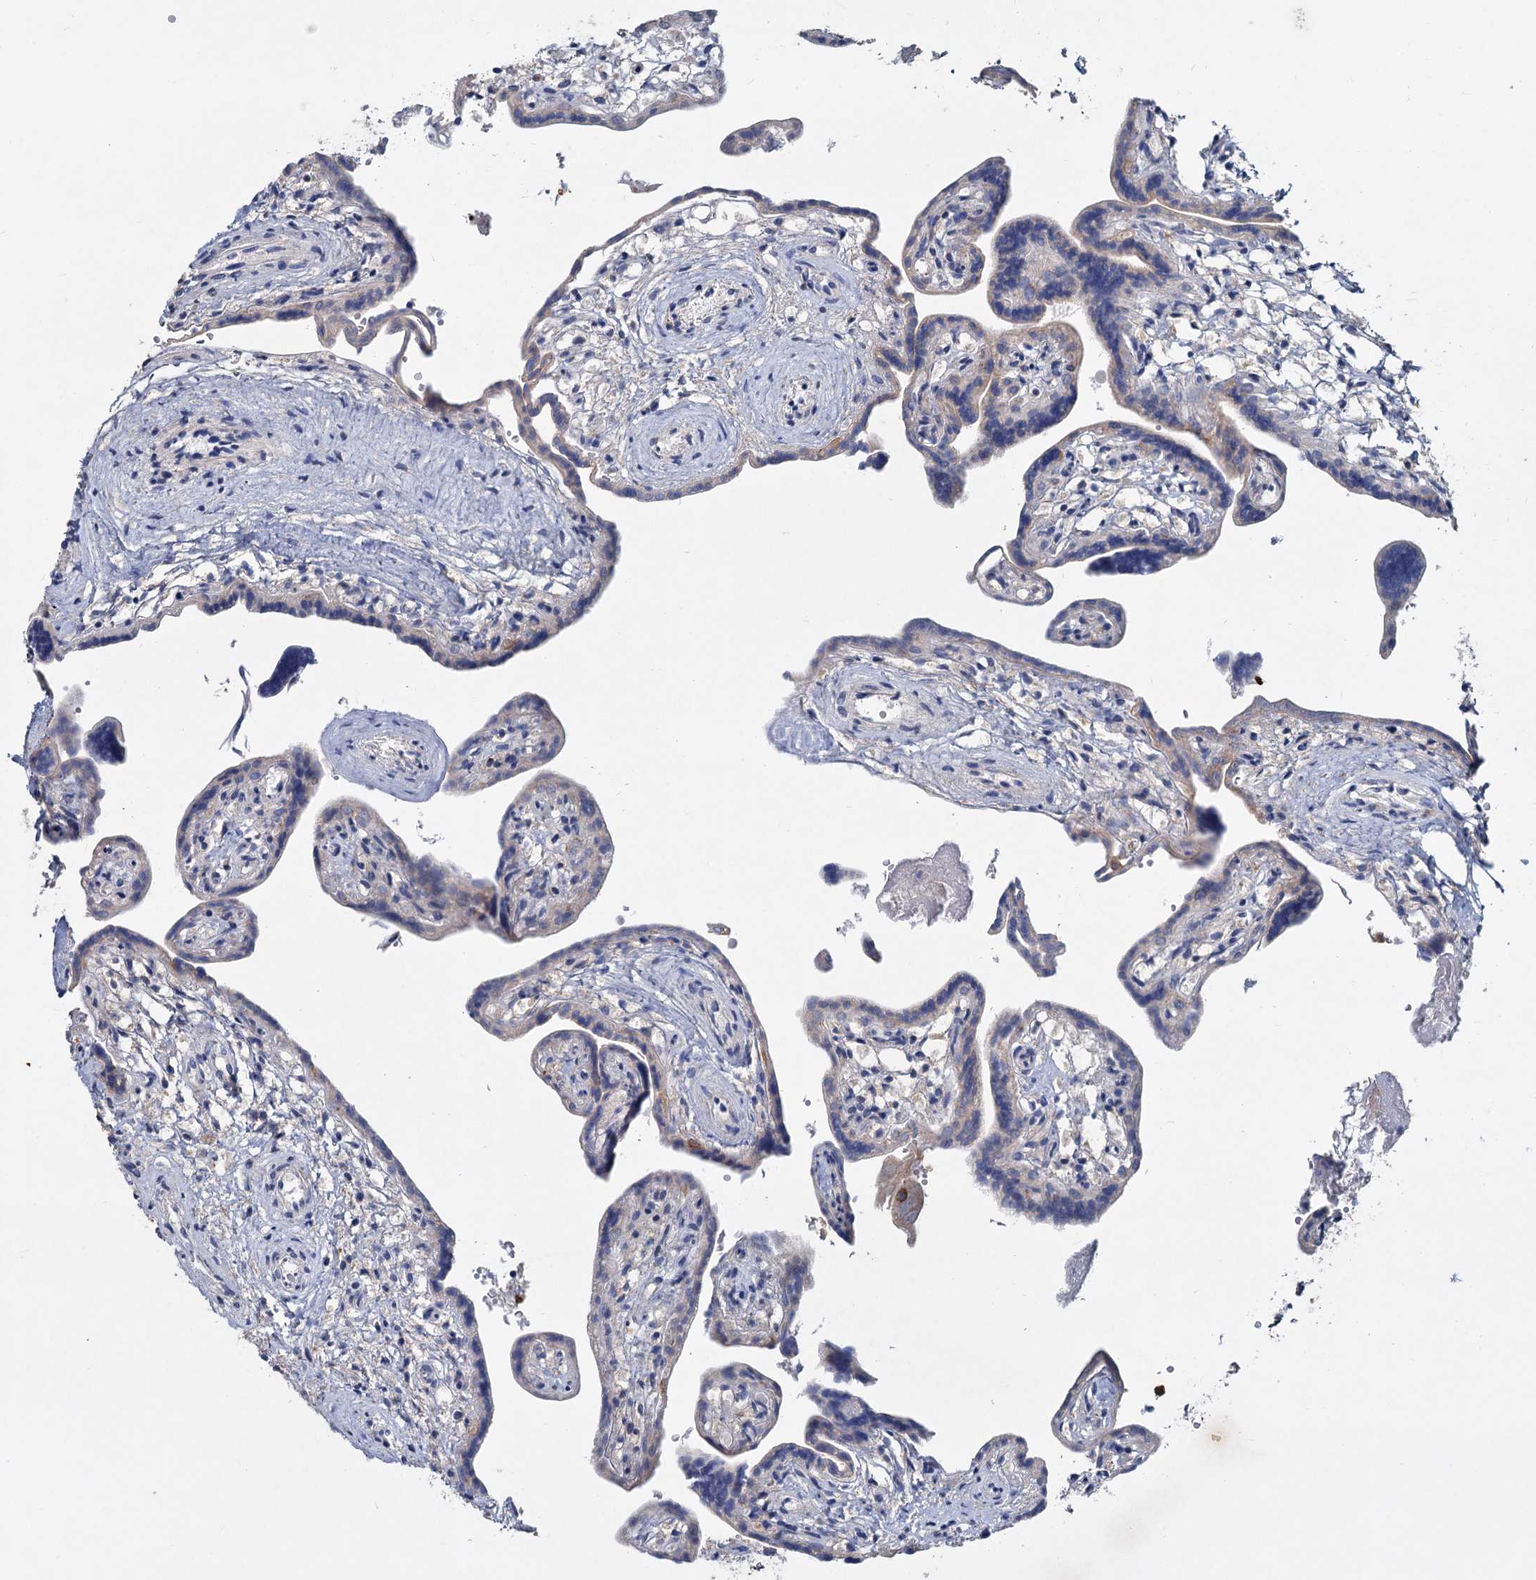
{"staining": {"intensity": "moderate", "quantity": "25%-75%", "location": "cytoplasmic/membranous"}, "tissue": "placenta", "cell_type": "Trophoblastic cells", "image_type": "normal", "snomed": [{"axis": "morphology", "description": "Normal tissue, NOS"}, {"axis": "topography", "description": "Placenta"}], "caption": "Placenta was stained to show a protein in brown. There is medium levels of moderate cytoplasmic/membranous staining in approximately 25%-75% of trophoblastic cells. (DAB (3,3'-diaminobenzidine) IHC with brightfield microscopy, high magnification).", "gene": "LRCH4", "patient": {"sex": "female", "age": 37}}